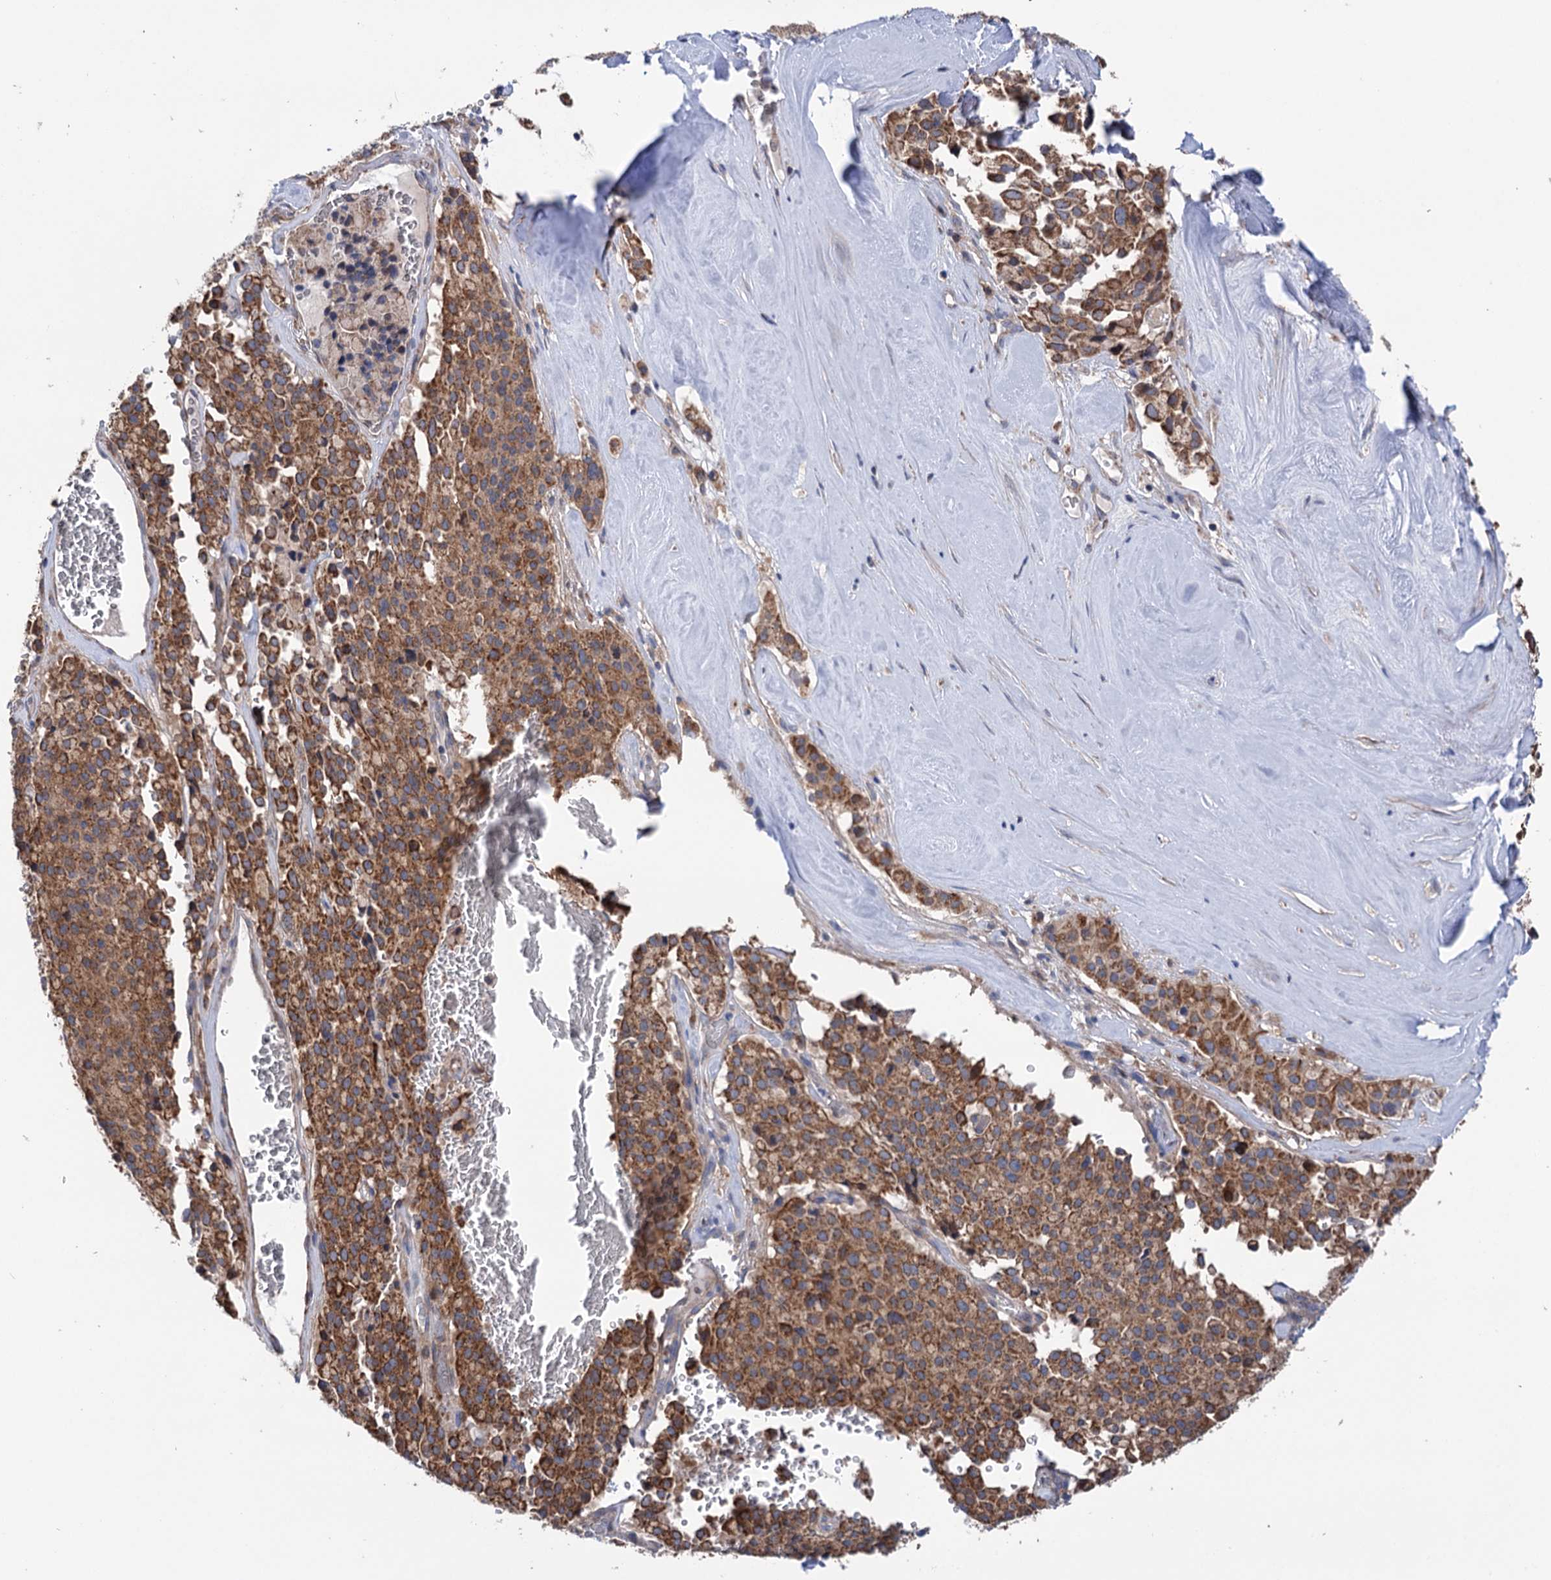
{"staining": {"intensity": "moderate", "quantity": ">75%", "location": "cytoplasmic/membranous"}, "tissue": "pancreatic cancer", "cell_type": "Tumor cells", "image_type": "cancer", "snomed": [{"axis": "morphology", "description": "Adenocarcinoma, NOS"}, {"axis": "topography", "description": "Pancreas"}], "caption": "Immunohistochemistry of pancreatic adenocarcinoma demonstrates medium levels of moderate cytoplasmic/membranous staining in about >75% of tumor cells. (DAB (3,3'-diaminobenzidine) IHC with brightfield microscopy, high magnification).", "gene": "SUCLA2", "patient": {"sex": "male", "age": 65}}